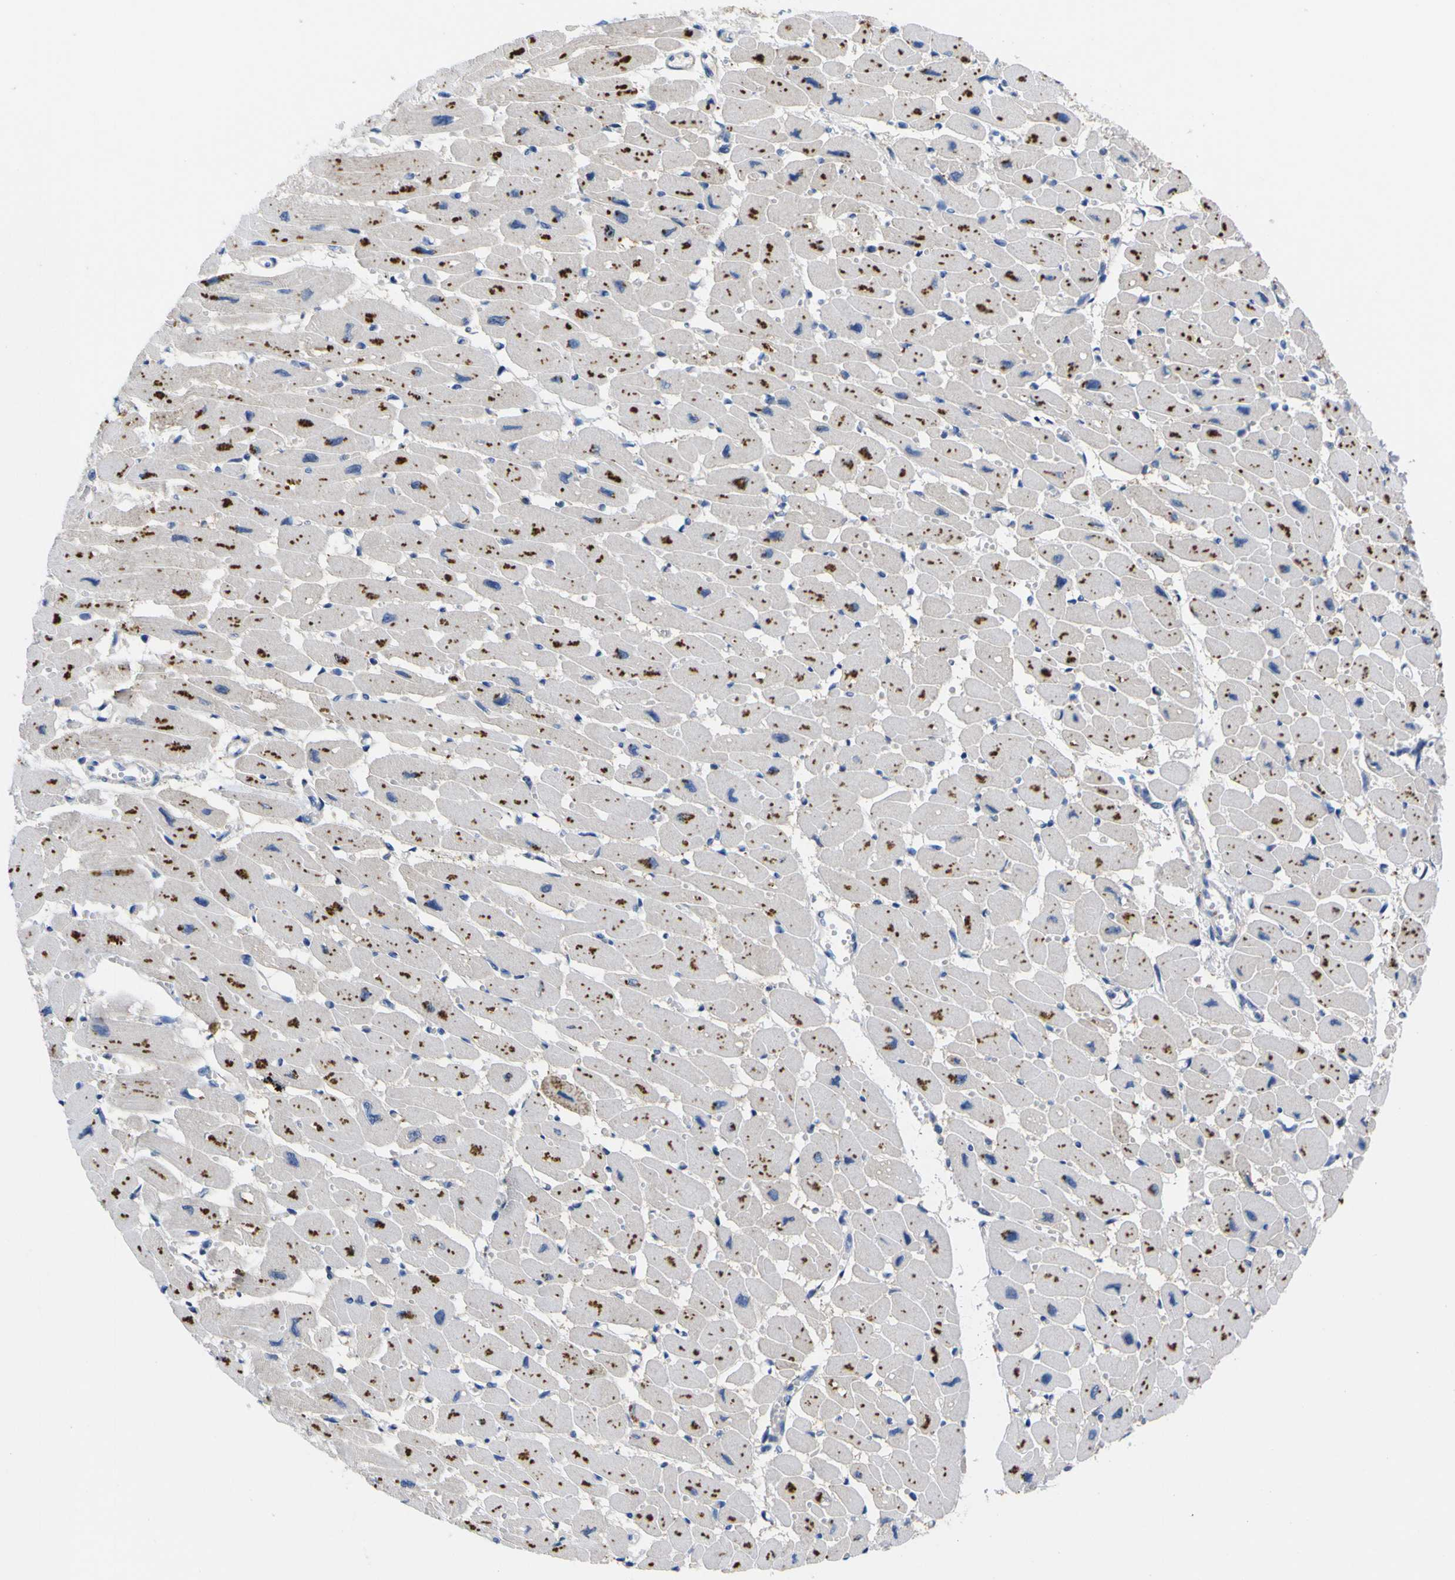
{"staining": {"intensity": "moderate", "quantity": ">75%", "location": "cytoplasmic/membranous"}, "tissue": "heart muscle", "cell_type": "Cardiomyocytes", "image_type": "normal", "snomed": [{"axis": "morphology", "description": "Normal tissue, NOS"}, {"axis": "topography", "description": "Heart"}], "caption": "DAB (3,3'-diaminobenzidine) immunohistochemical staining of unremarkable human heart muscle shows moderate cytoplasmic/membranous protein positivity in about >75% of cardiomyocytes.", "gene": "PEBP1", "patient": {"sex": "female", "age": 54}}